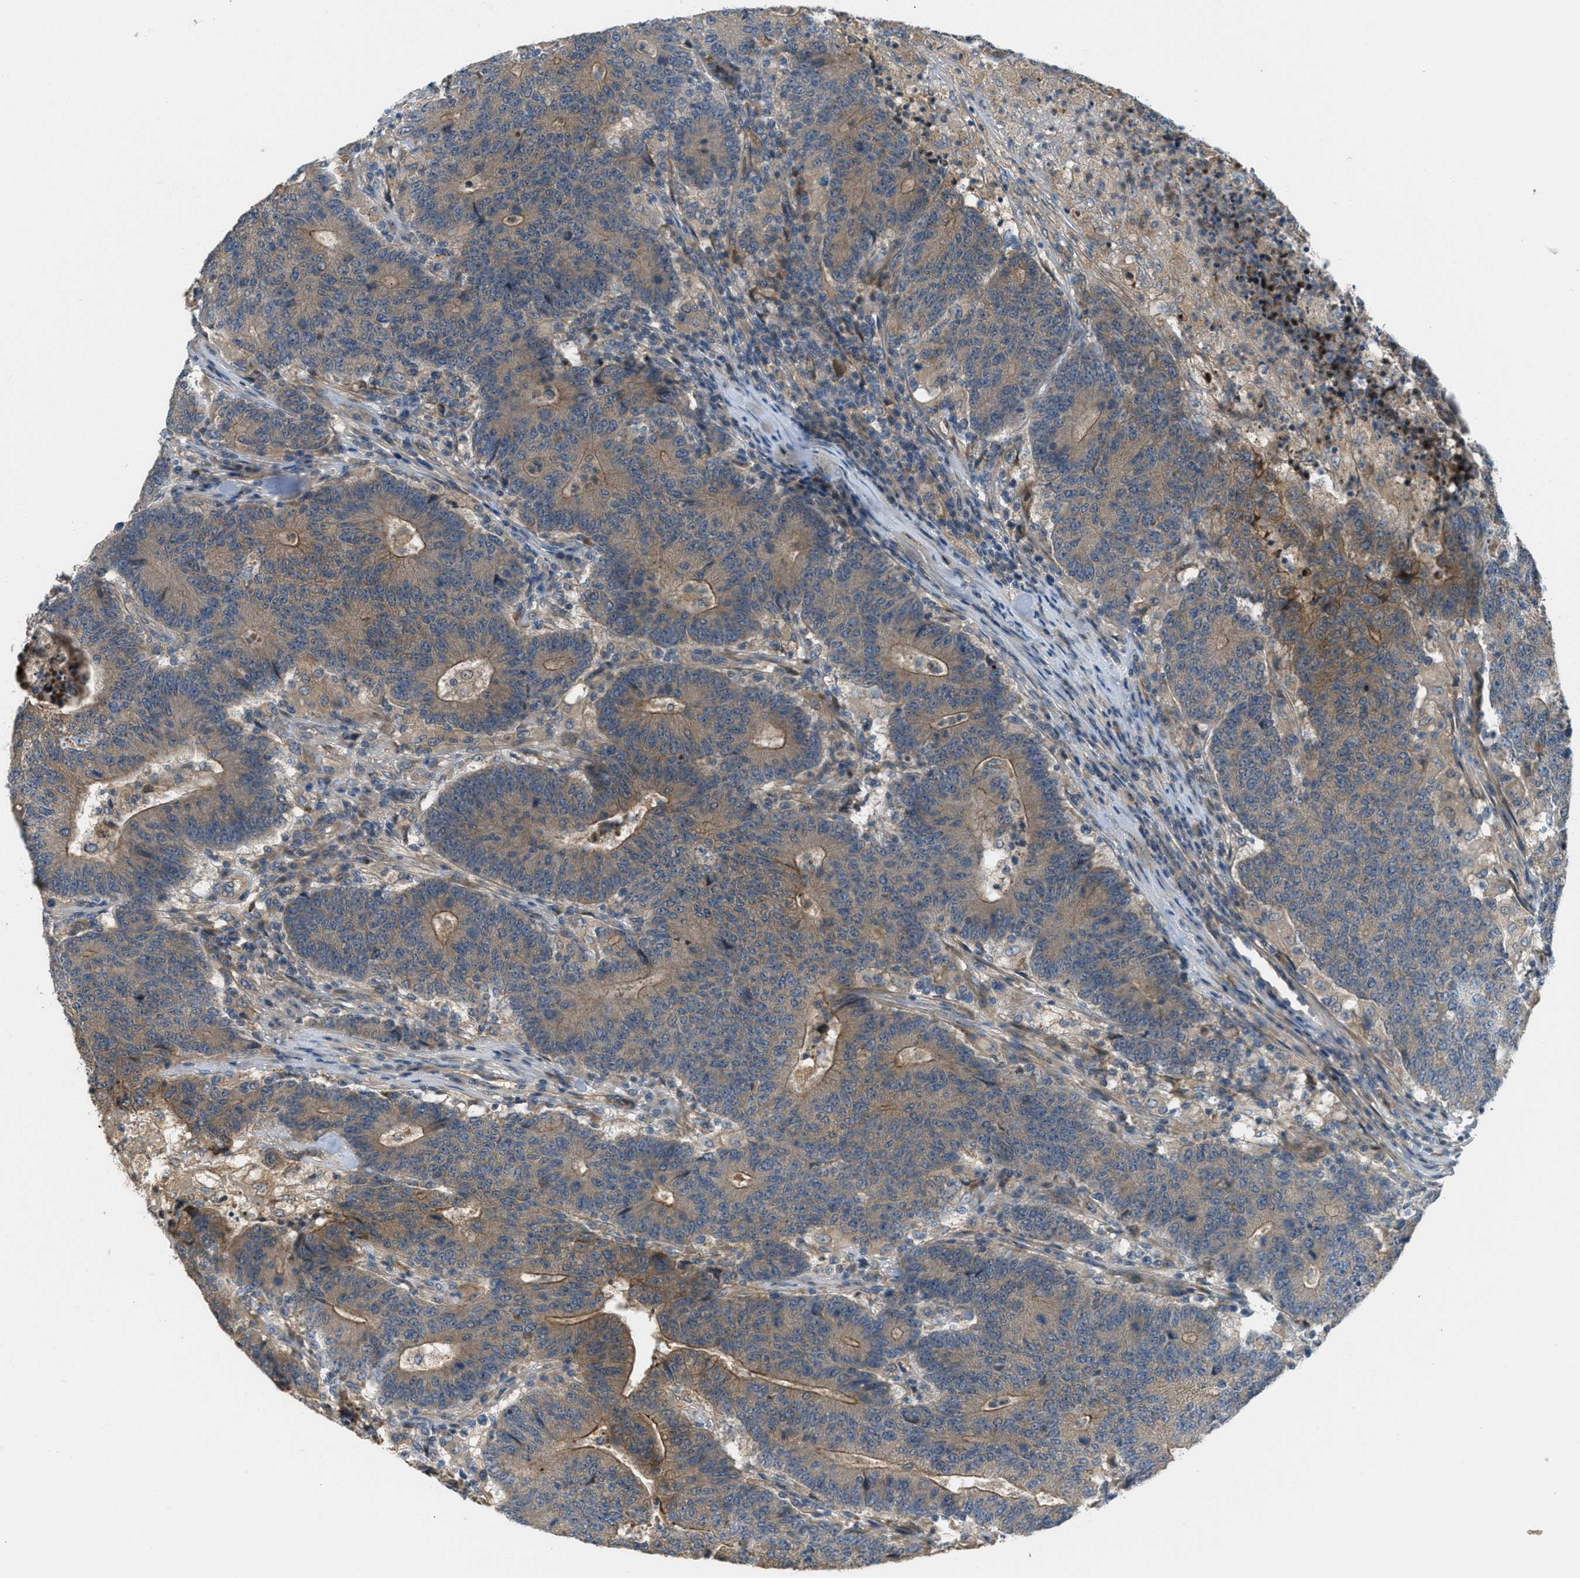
{"staining": {"intensity": "weak", "quantity": ">75%", "location": "cytoplasmic/membranous"}, "tissue": "colorectal cancer", "cell_type": "Tumor cells", "image_type": "cancer", "snomed": [{"axis": "morphology", "description": "Normal tissue, NOS"}, {"axis": "morphology", "description": "Adenocarcinoma, NOS"}, {"axis": "topography", "description": "Colon"}], "caption": "Protein staining reveals weak cytoplasmic/membranous expression in approximately >75% of tumor cells in colorectal adenocarcinoma.", "gene": "ADCY6", "patient": {"sex": "female", "age": 75}}